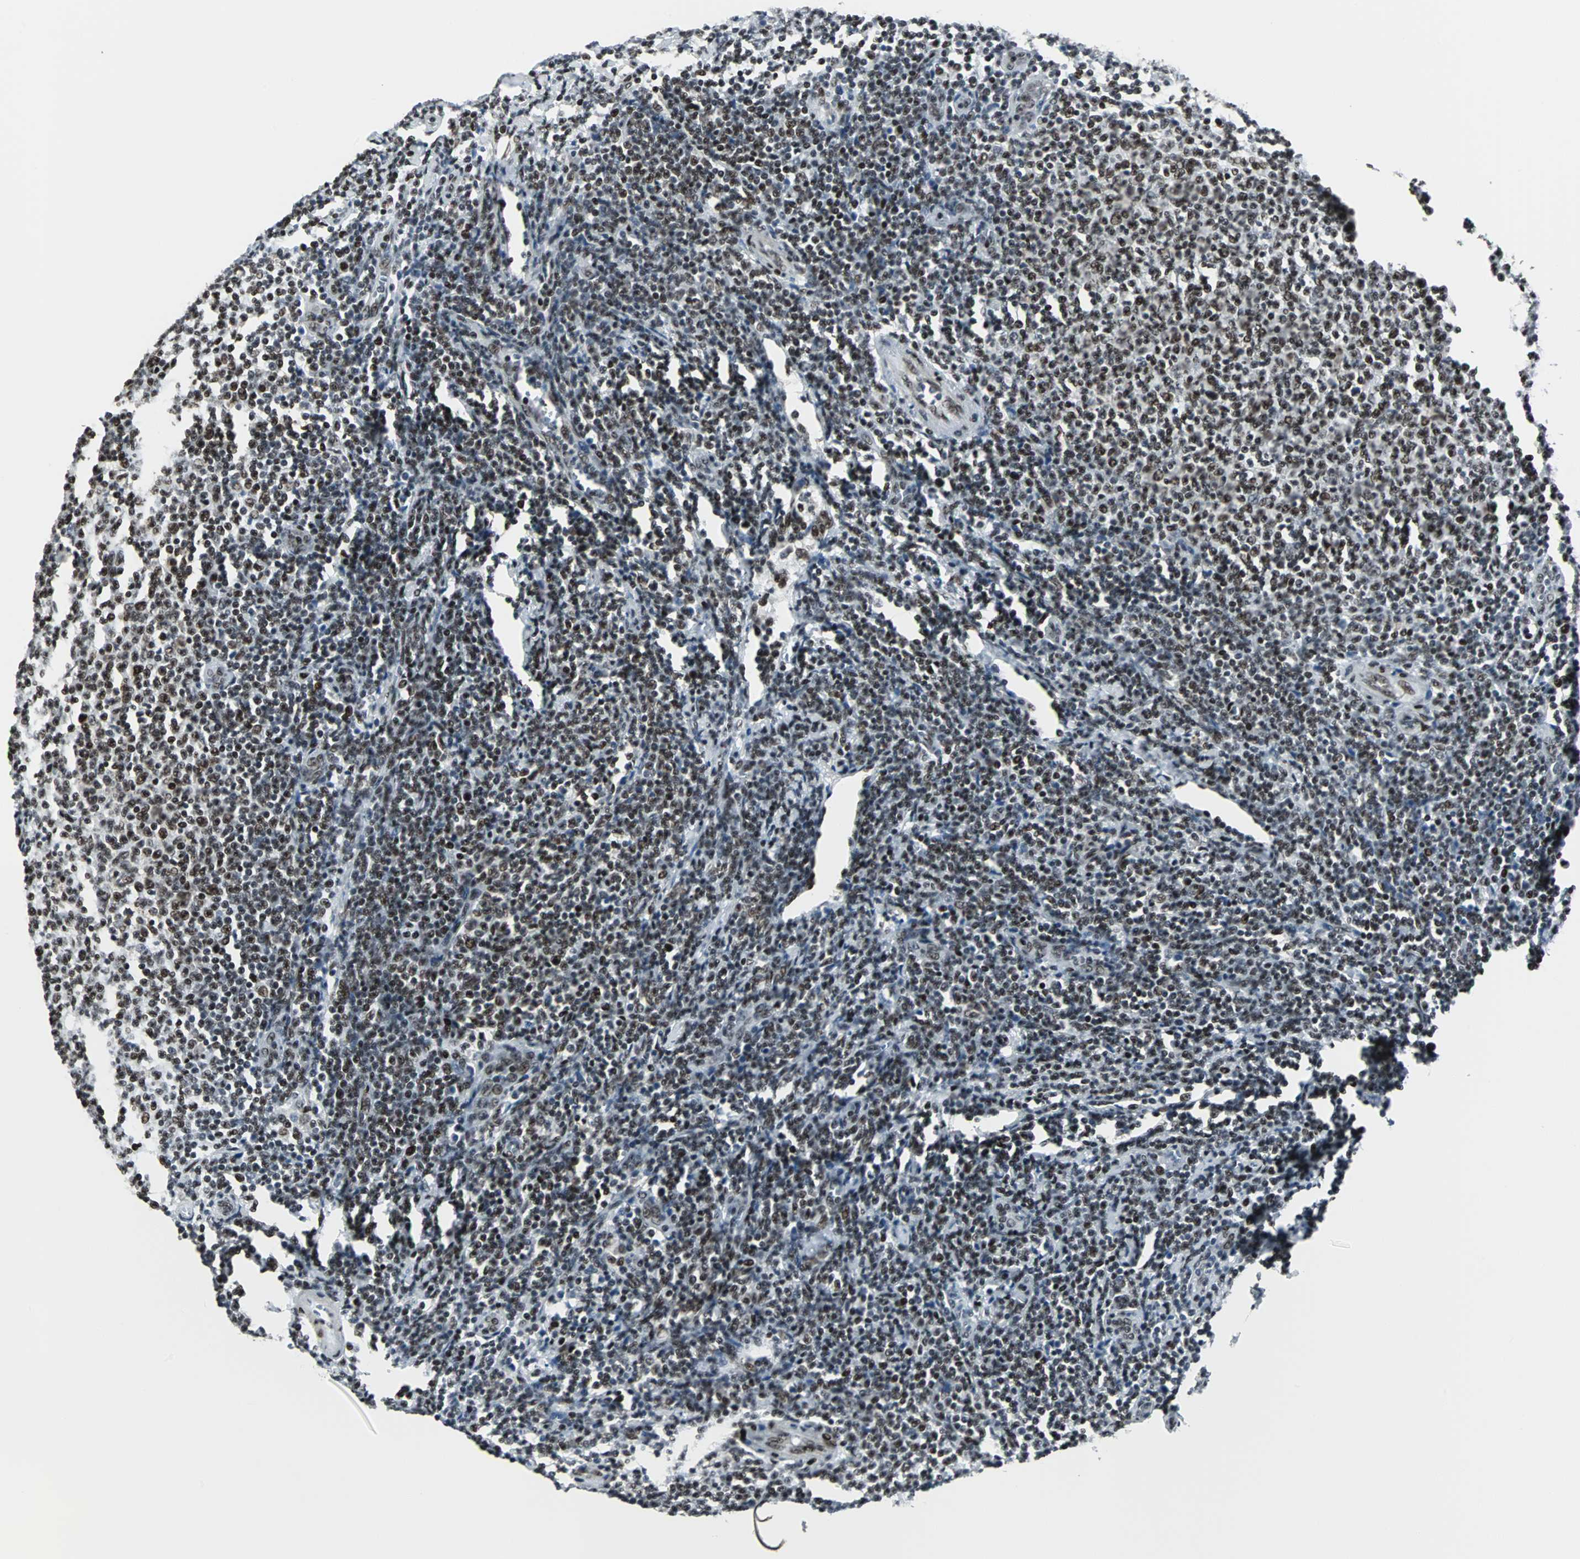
{"staining": {"intensity": "strong", "quantity": ">75%", "location": "nuclear"}, "tissue": "lymphoma", "cell_type": "Tumor cells", "image_type": "cancer", "snomed": [{"axis": "morphology", "description": "Malignant lymphoma, non-Hodgkin's type, Low grade"}, {"axis": "topography", "description": "Lymph node"}], "caption": "Immunohistochemical staining of malignant lymphoma, non-Hodgkin's type (low-grade) exhibits high levels of strong nuclear positivity in about >75% of tumor cells.", "gene": "MEF2D", "patient": {"sex": "male", "age": 66}}